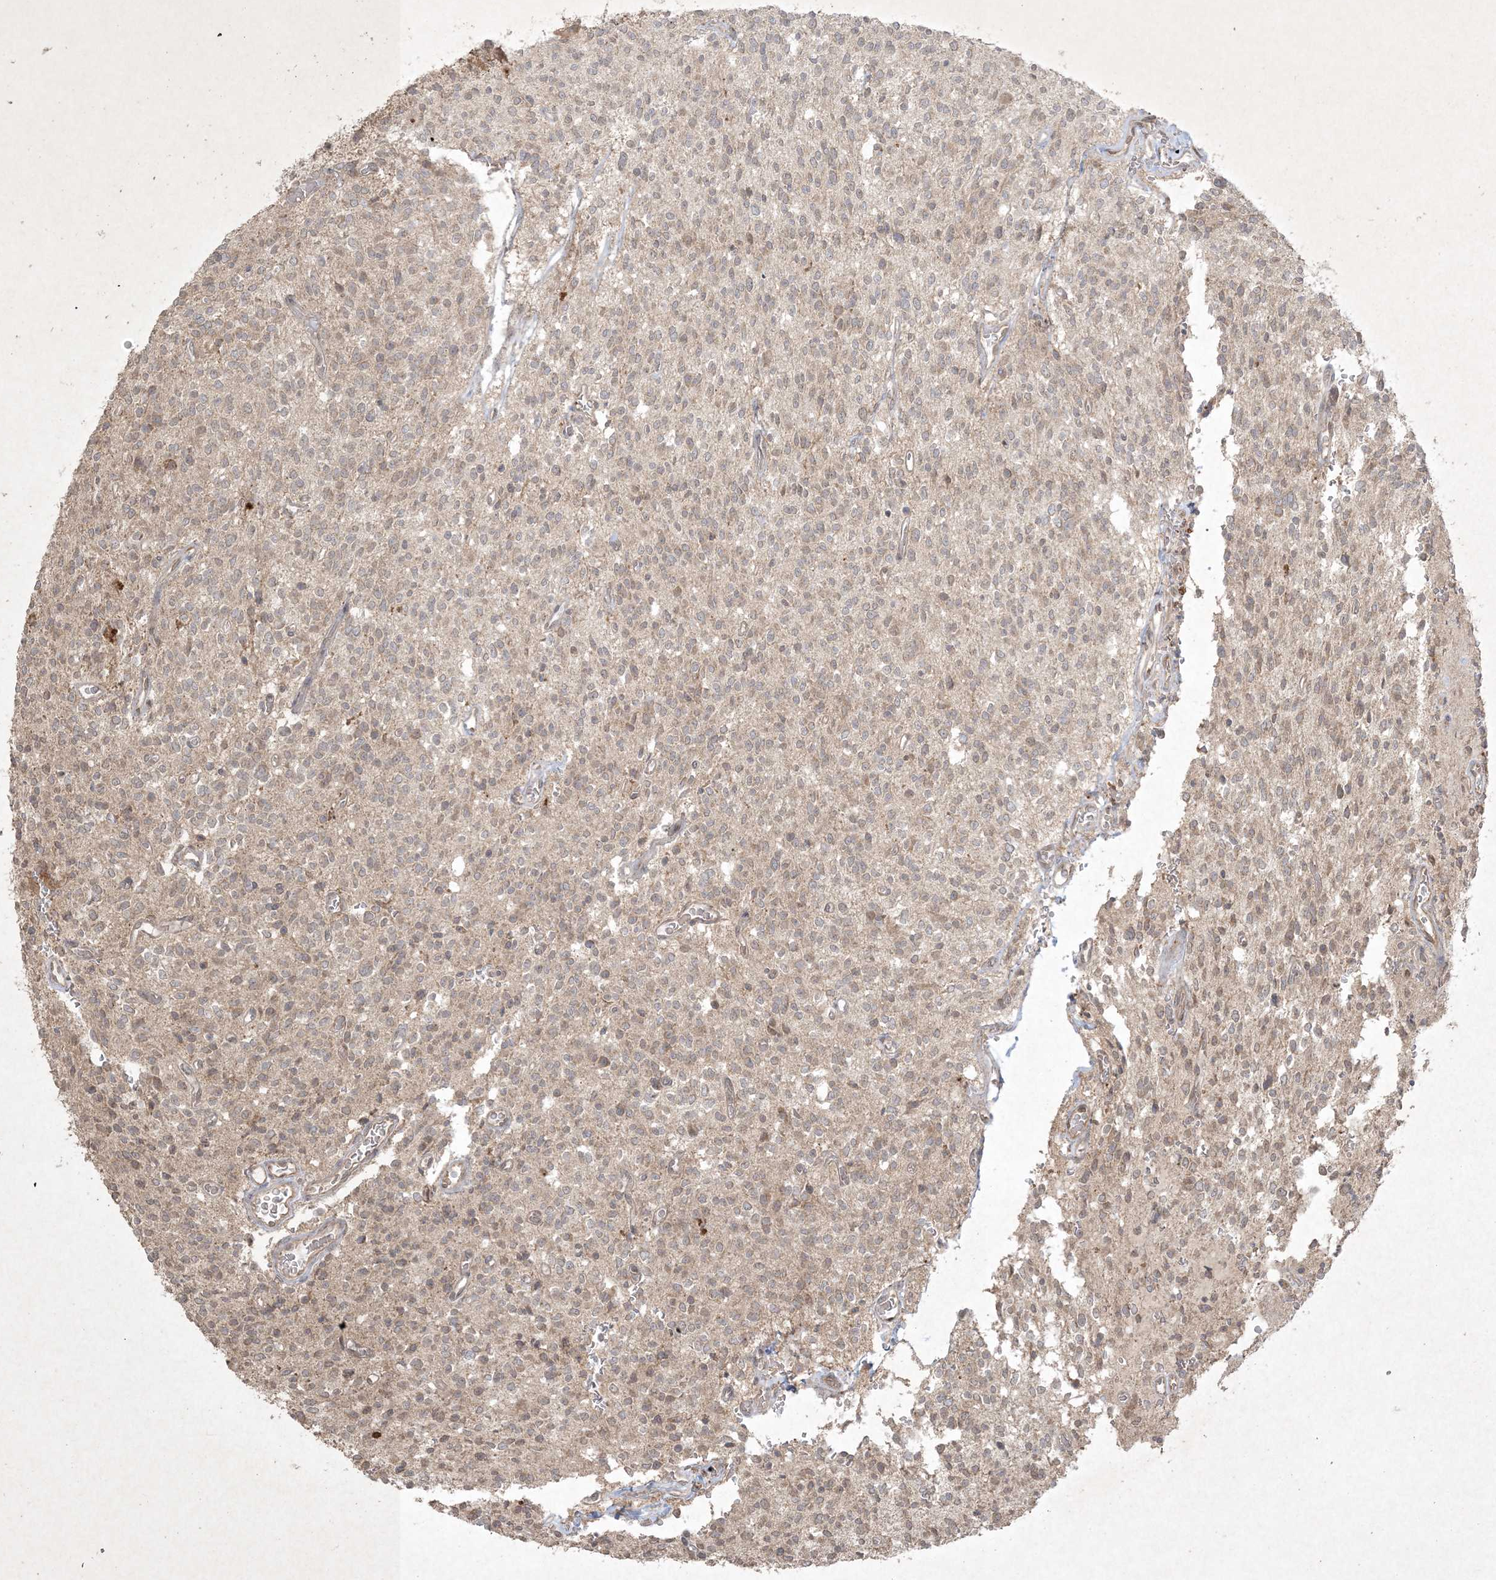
{"staining": {"intensity": "weak", "quantity": "25%-75%", "location": "nuclear"}, "tissue": "glioma", "cell_type": "Tumor cells", "image_type": "cancer", "snomed": [{"axis": "morphology", "description": "Glioma, malignant, High grade"}, {"axis": "topography", "description": "Brain"}], "caption": "Immunohistochemical staining of human malignant glioma (high-grade) demonstrates low levels of weak nuclear protein expression in about 25%-75% of tumor cells.", "gene": "NRBP2", "patient": {"sex": "male", "age": 34}}